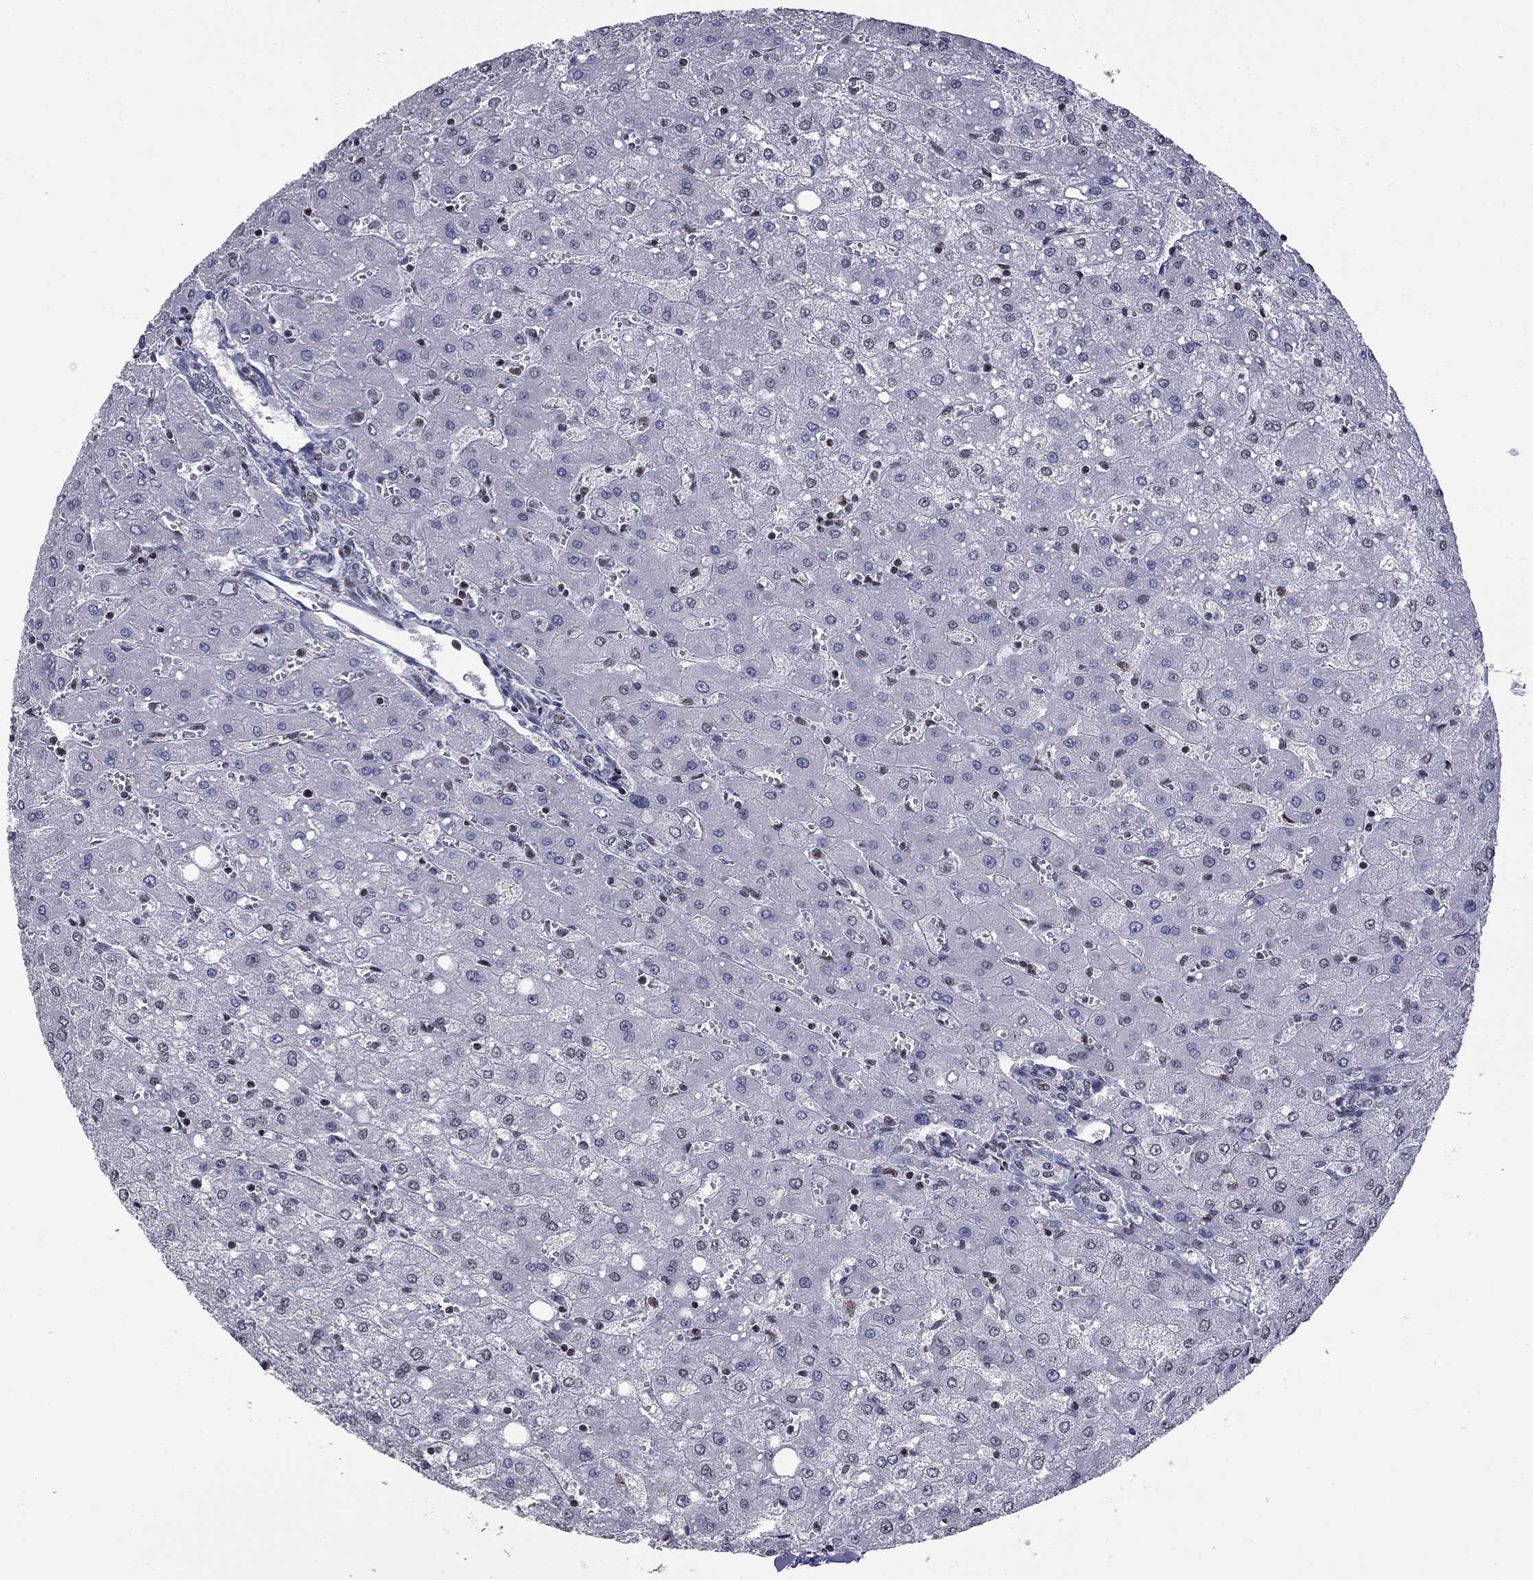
{"staining": {"intensity": "negative", "quantity": "none", "location": "none"}, "tissue": "liver", "cell_type": "Cholangiocytes", "image_type": "normal", "snomed": [{"axis": "morphology", "description": "Normal tissue, NOS"}, {"axis": "topography", "description": "Liver"}], "caption": "DAB immunohistochemical staining of unremarkable human liver displays no significant positivity in cholangiocytes.", "gene": "ZNF154", "patient": {"sex": "female", "age": 53}}